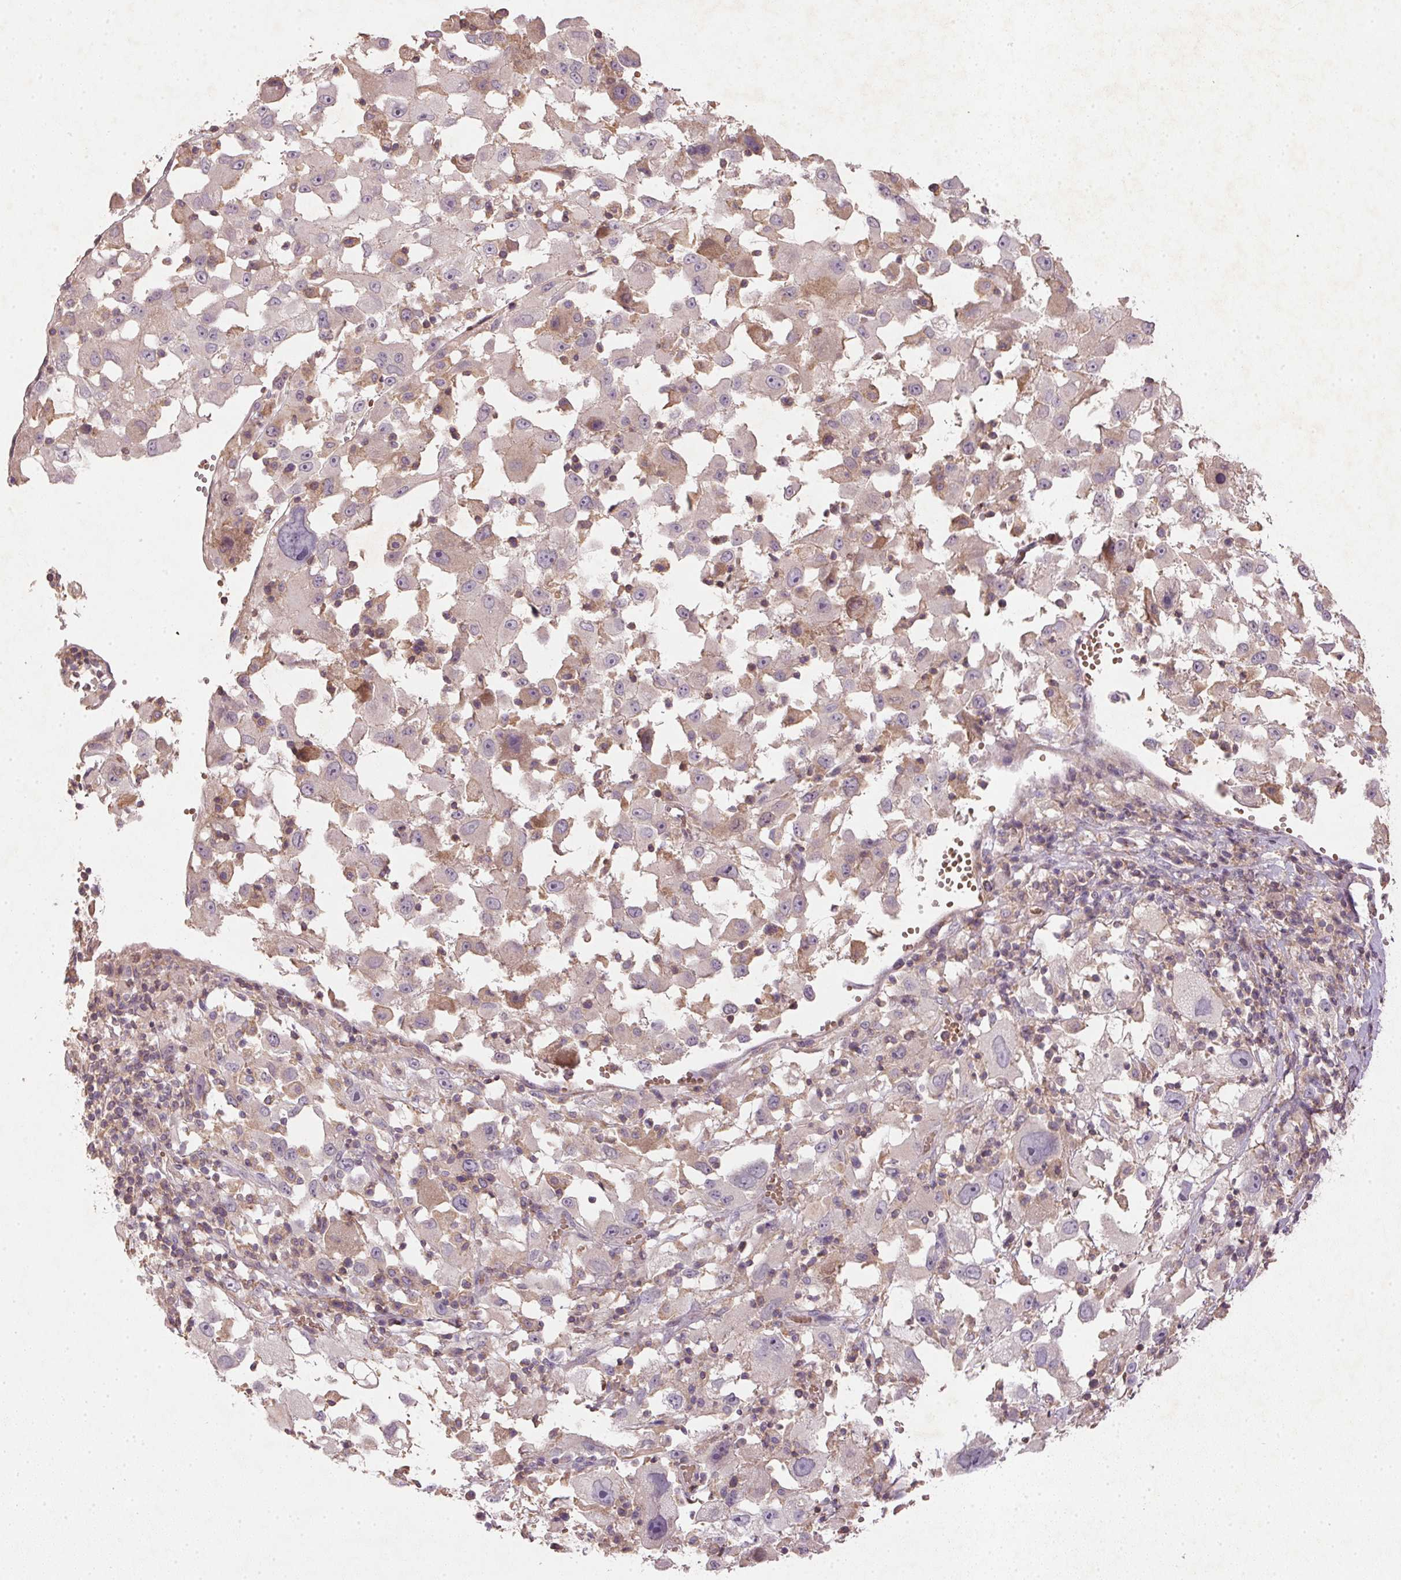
{"staining": {"intensity": "negative", "quantity": "none", "location": "none"}, "tissue": "melanoma", "cell_type": "Tumor cells", "image_type": "cancer", "snomed": [{"axis": "morphology", "description": "Malignant melanoma, Metastatic site"}, {"axis": "topography", "description": "Soft tissue"}], "caption": "Tumor cells are negative for protein expression in human melanoma.", "gene": "KCNK15", "patient": {"sex": "male", "age": 50}}